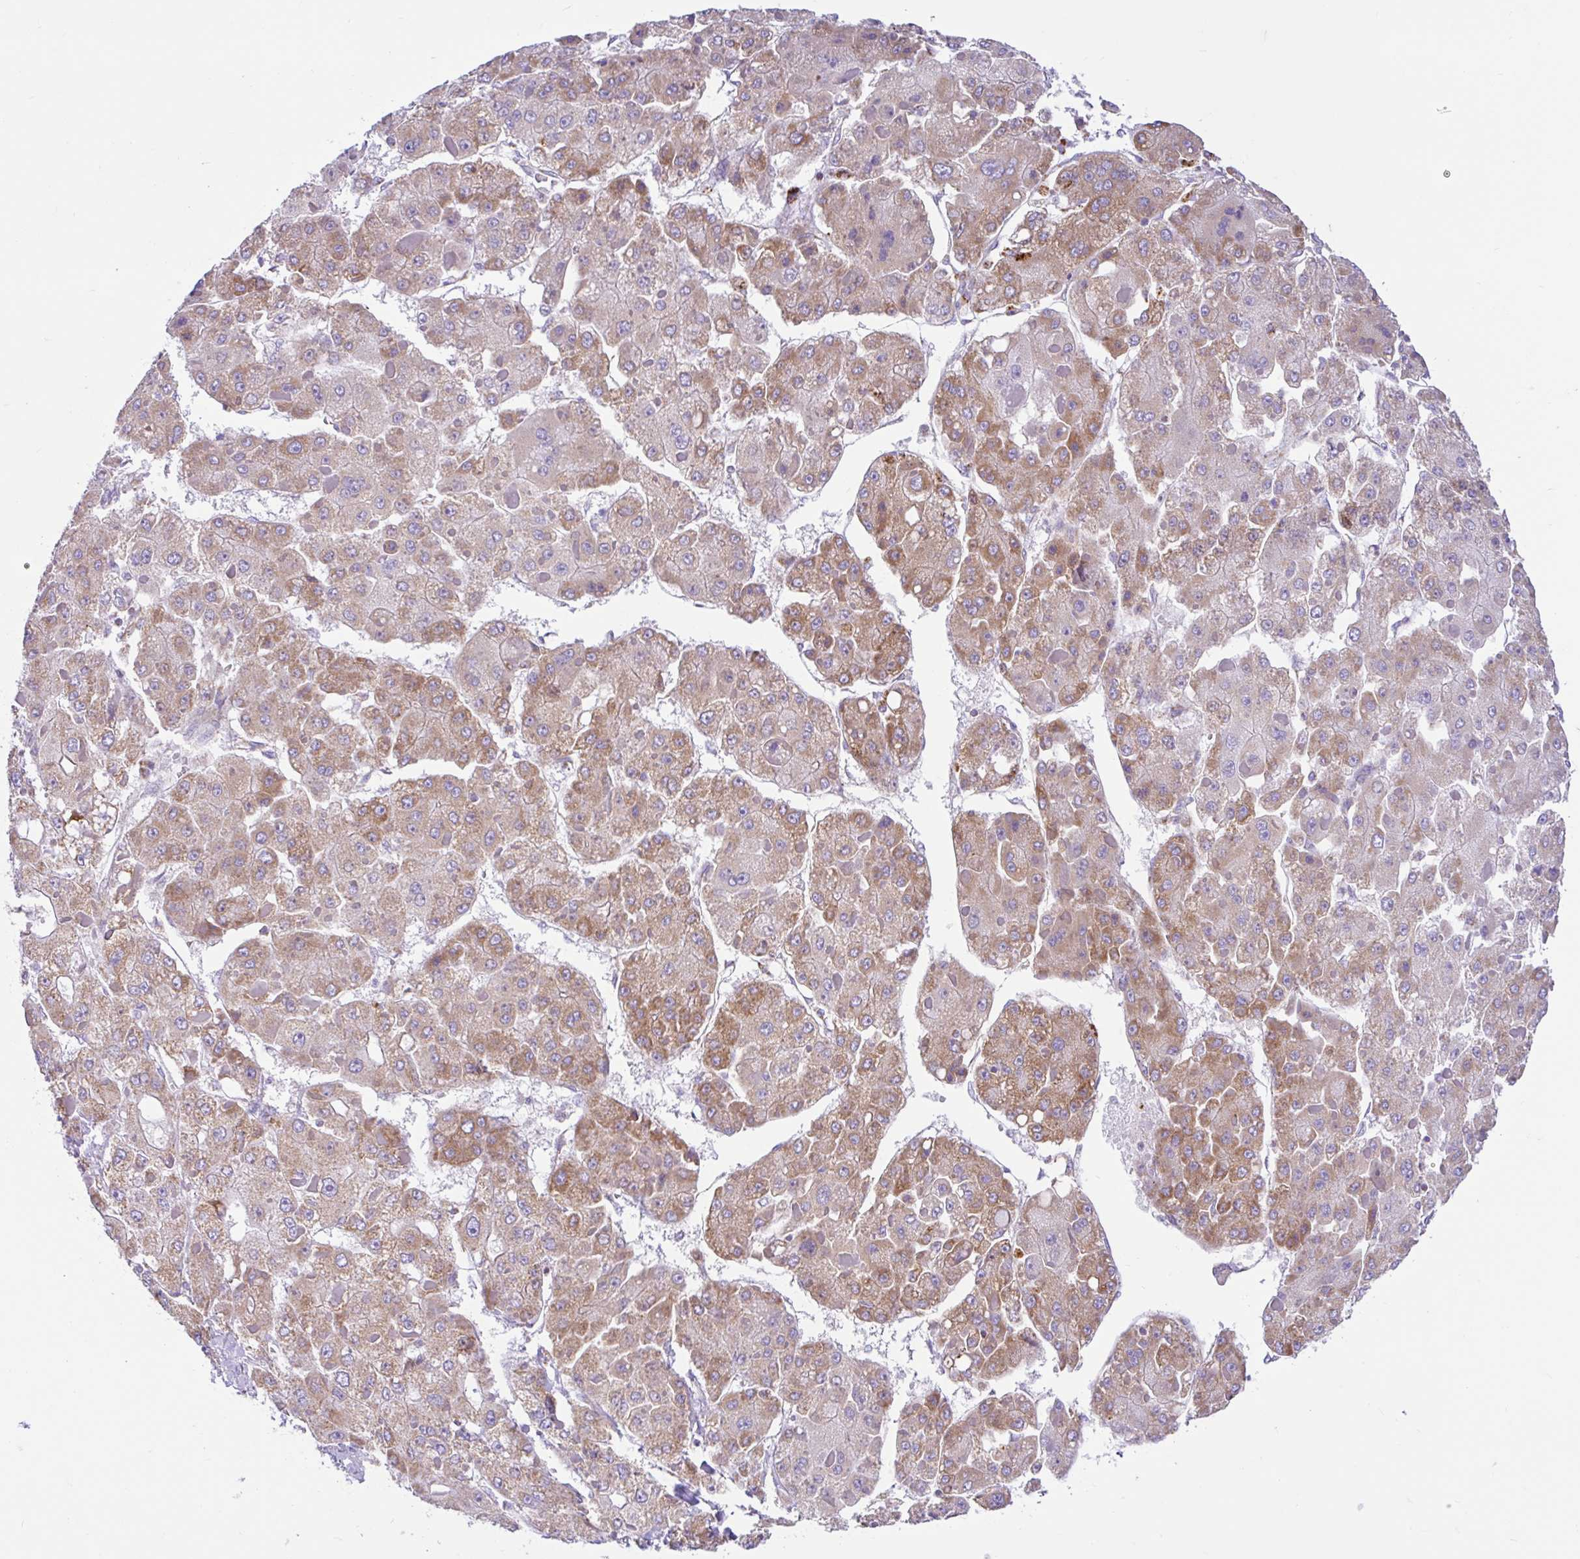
{"staining": {"intensity": "moderate", "quantity": ">75%", "location": "cytoplasmic/membranous"}, "tissue": "liver cancer", "cell_type": "Tumor cells", "image_type": "cancer", "snomed": [{"axis": "morphology", "description": "Carcinoma, Hepatocellular, NOS"}, {"axis": "topography", "description": "Liver"}], "caption": "Human liver cancer stained with a brown dye demonstrates moderate cytoplasmic/membranous positive expression in approximately >75% of tumor cells.", "gene": "NDUFS2", "patient": {"sex": "female", "age": 73}}